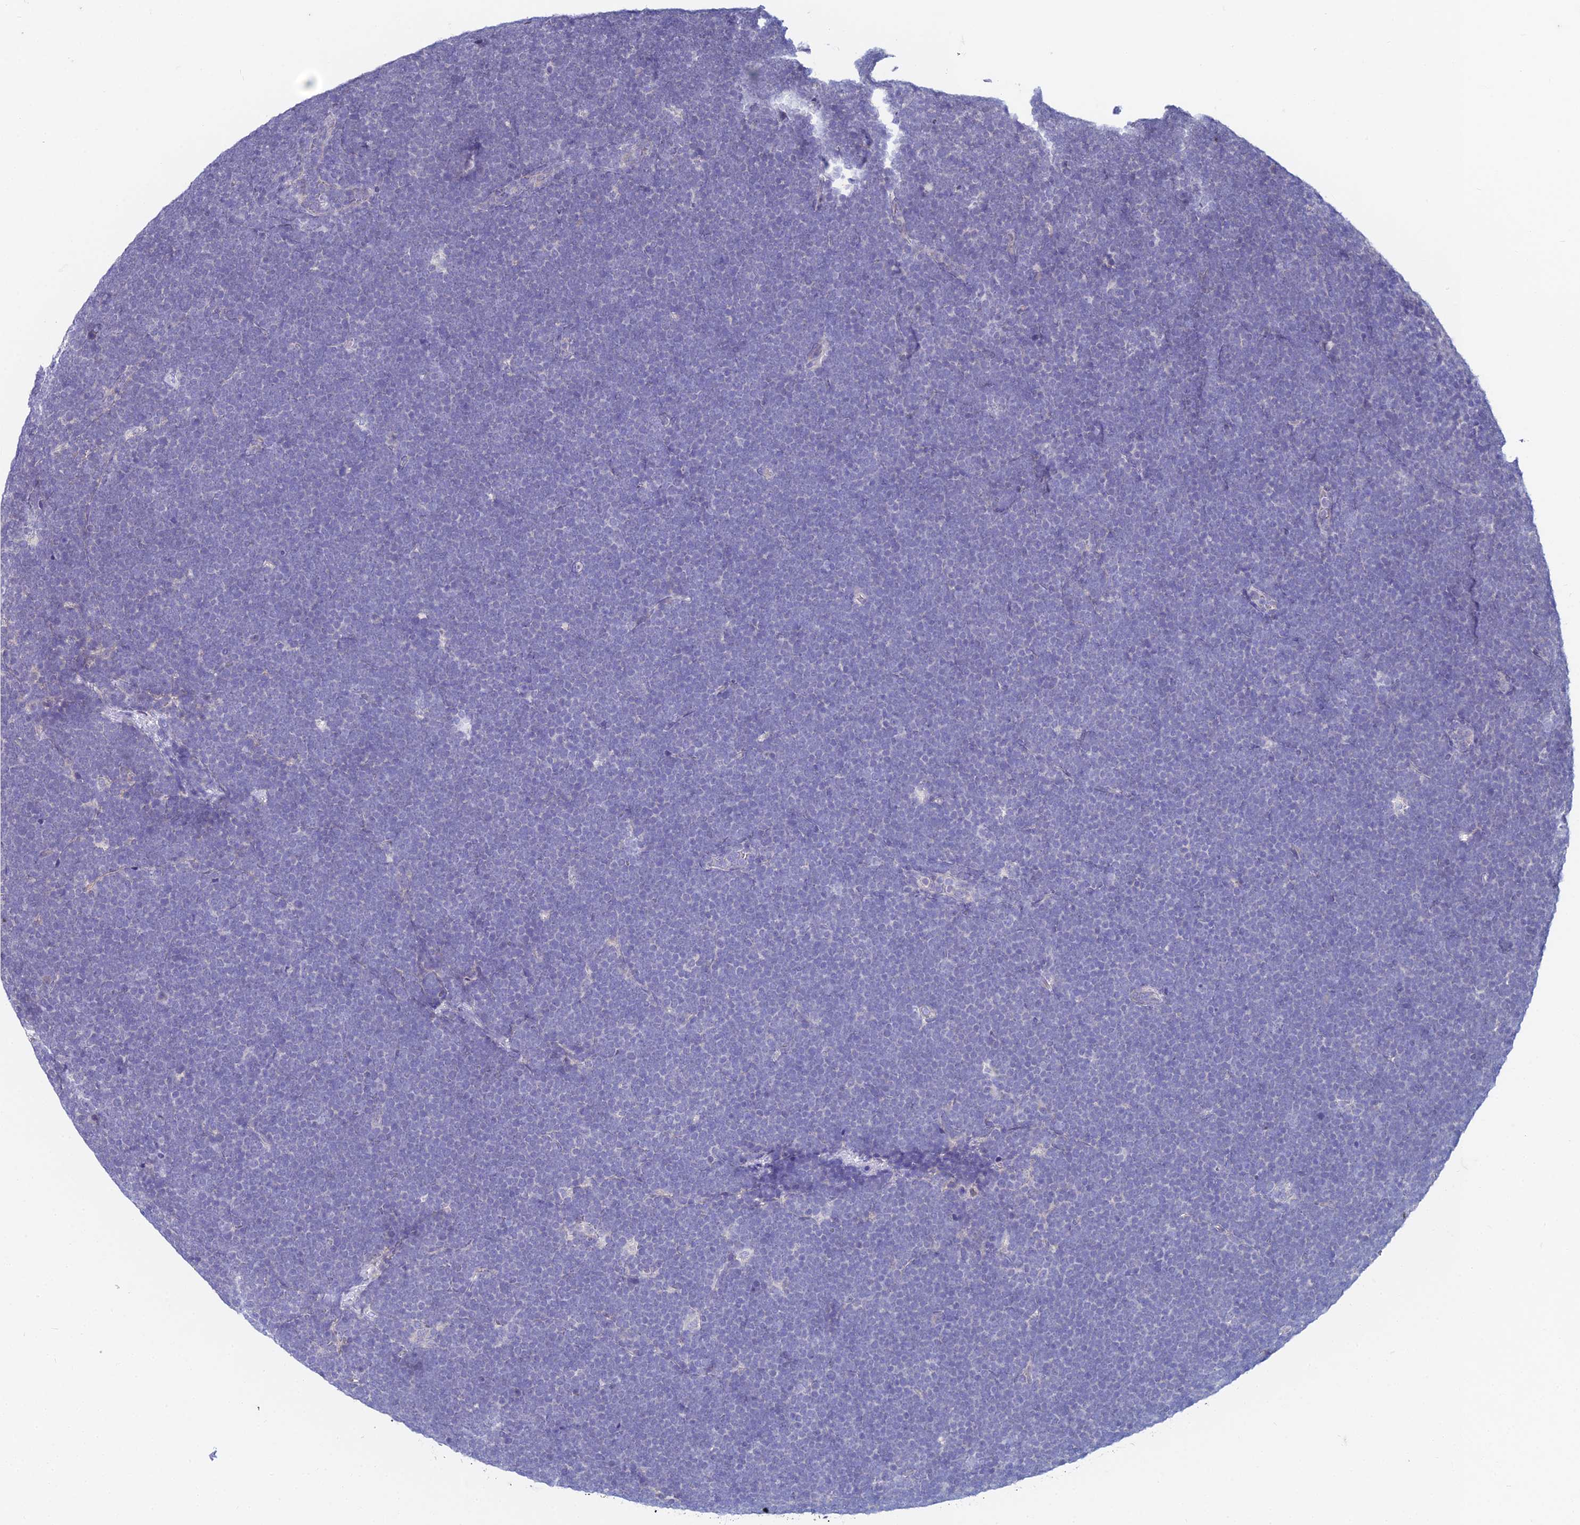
{"staining": {"intensity": "negative", "quantity": "none", "location": "none"}, "tissue": "lymphoma", "cell_type": "Tumor cells", "image_type": "cancer", "snomed": [{"axis": "morphology", "description": "Malignant lymphoma, non-Hodgkin's type, High grade"}, {"axis": "topography", "description": "Lymph node"}], "caption": "A photomicrograph of lymphoma stained for a protein shows no brown staining in tumor cells.", "gene": "EEF2KMT", "patient": {"sex": "male", "age": 13}}